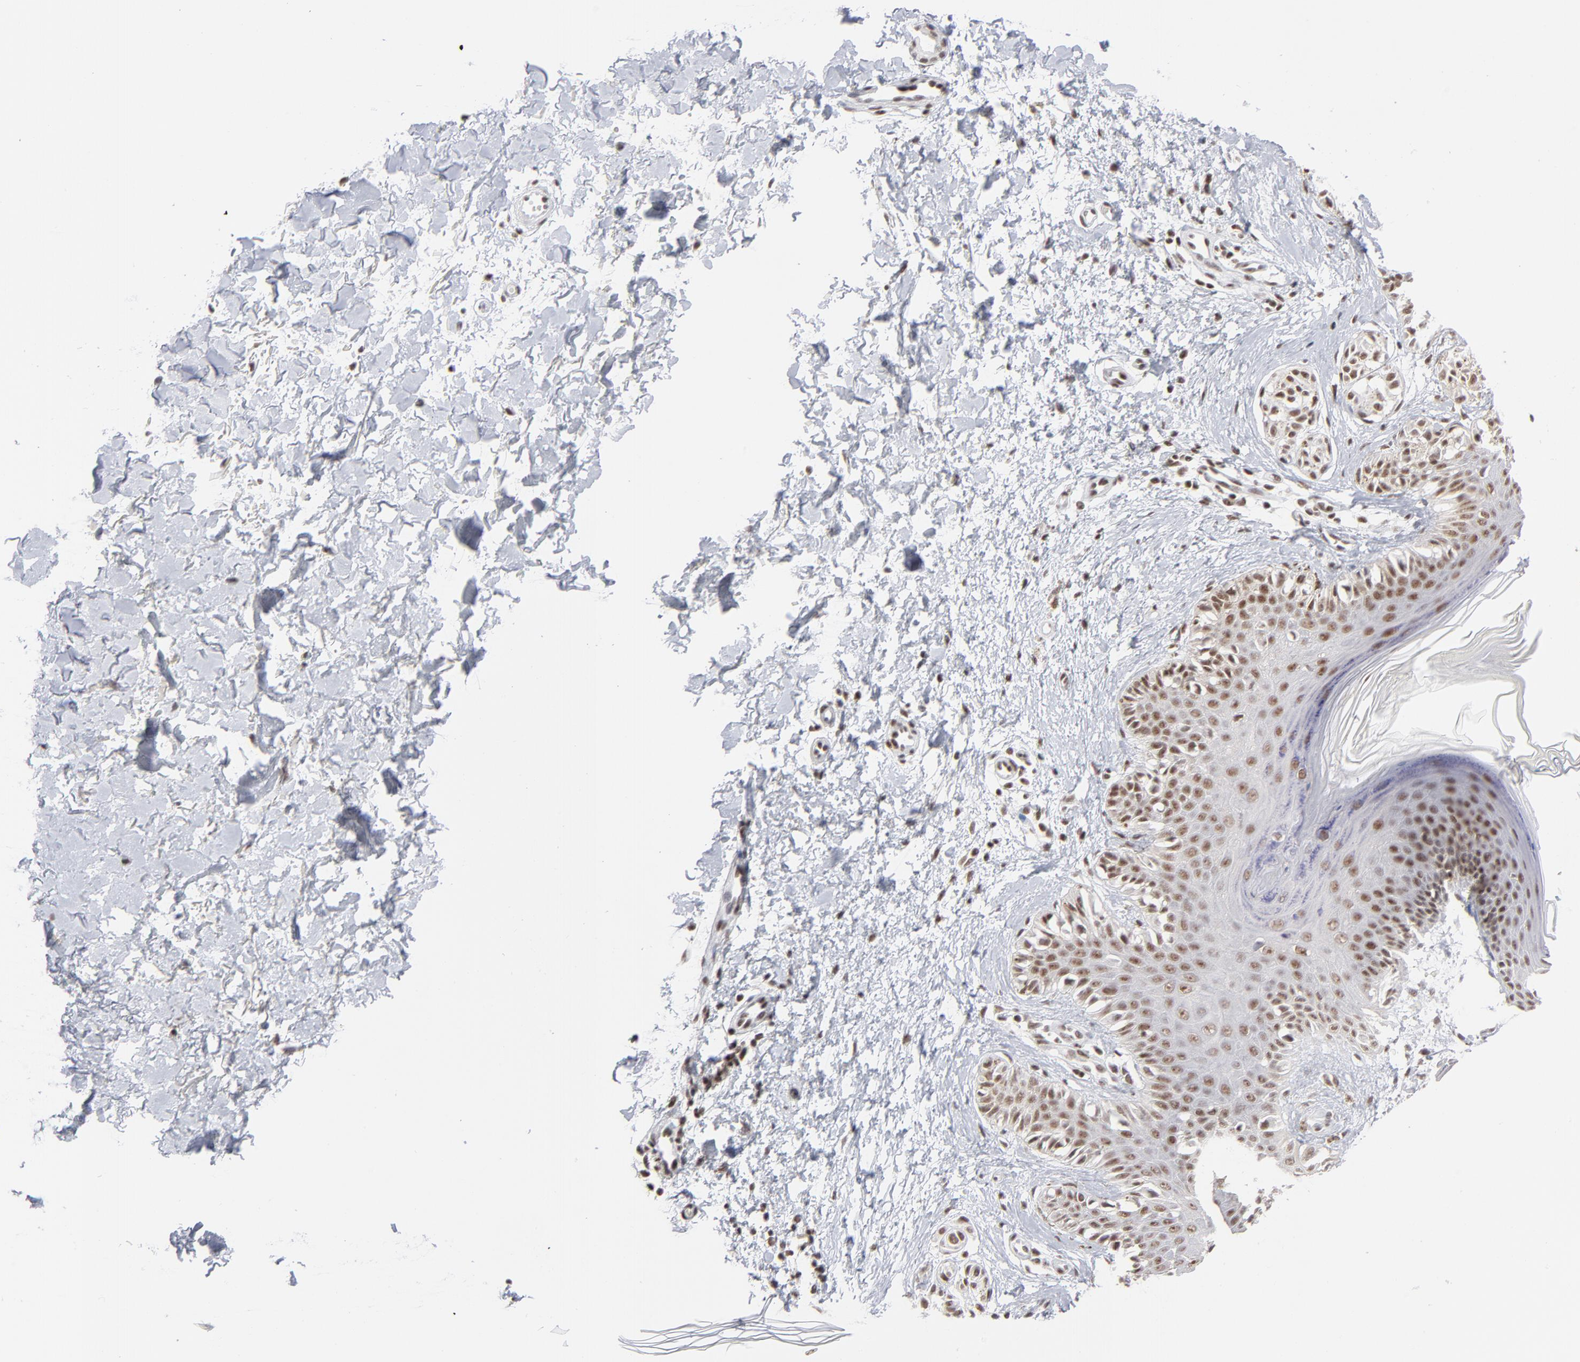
{"staining": {"intensity": "weak", "quantity": ">75%", "location": "nuclear"}, "tissue": "melanoma", "cell_type": "Tumor cells", "image_type": "cancer", "snomed": [{"axis": "morphology", "description": "Normal tissue, NOS"}, {"axis": "morphology", "description": "Malignant melanoma, NOS"}, {"axis": "topography", "description": "Skin"}], "caption": "Melanoma stained with a protein marker exhibits weak staining in tumor cells.", "gene": "ZNF143", "patient": {"sex": "male", "age": 83}}